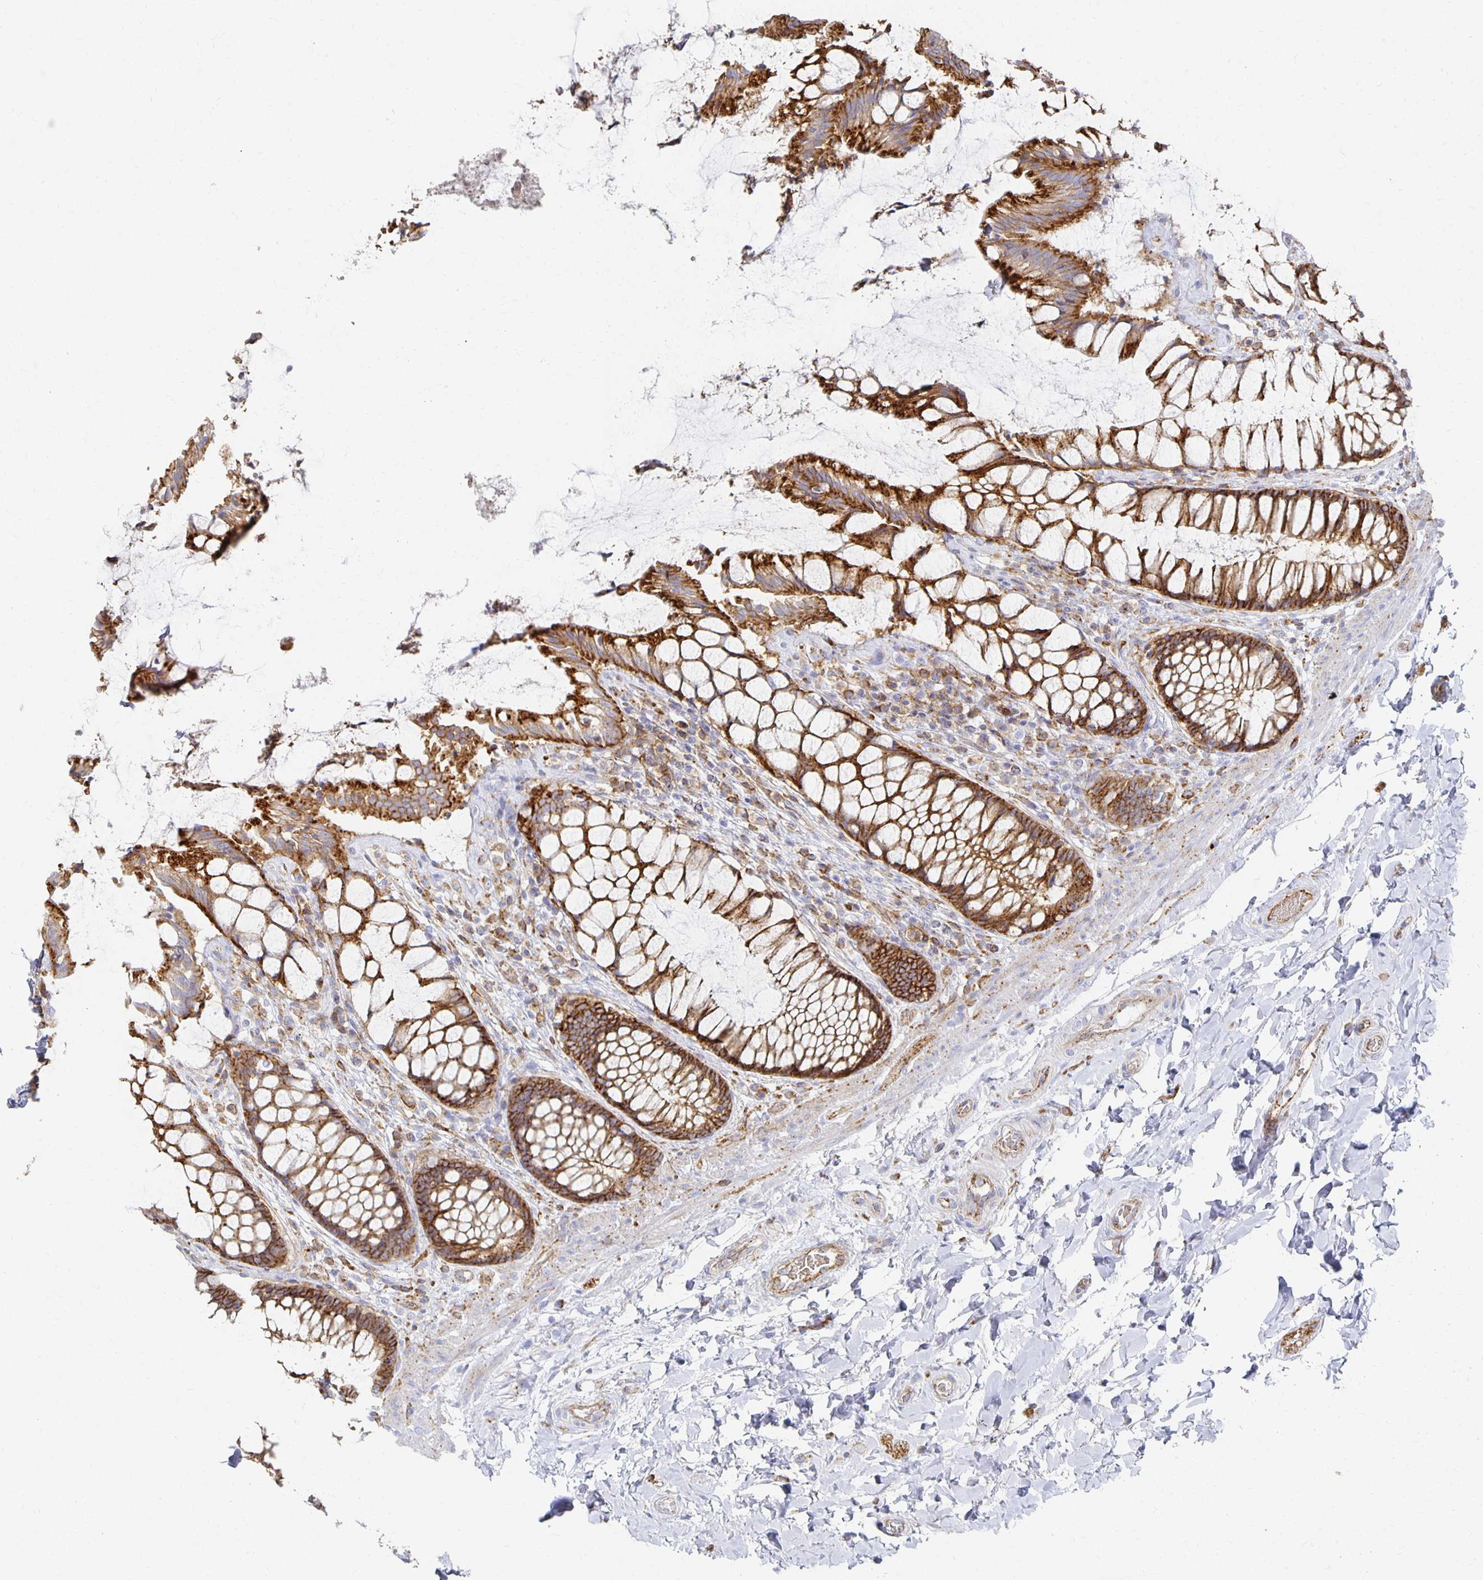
{"staining": {"intensity": "strong", "quantity": ">75%", "location": "cytoplasmic/membranous"}, "tissue": "rectum", "cell_type": "Glandular cells", "image_type": "normal", "snomed": [{"axis": "morphology", "description": "Normal tissue, NOS"}, {"axis": "topography", "description": "Rectum"}], "caption": "Immunohistochemistry of unremarkable rectum reveals high levels of strong cytoplasmic/membranous positivity in about >75% of glandular cells.", "gene": "TAAR1", "patient": {"sex": "female", "age": 58}}